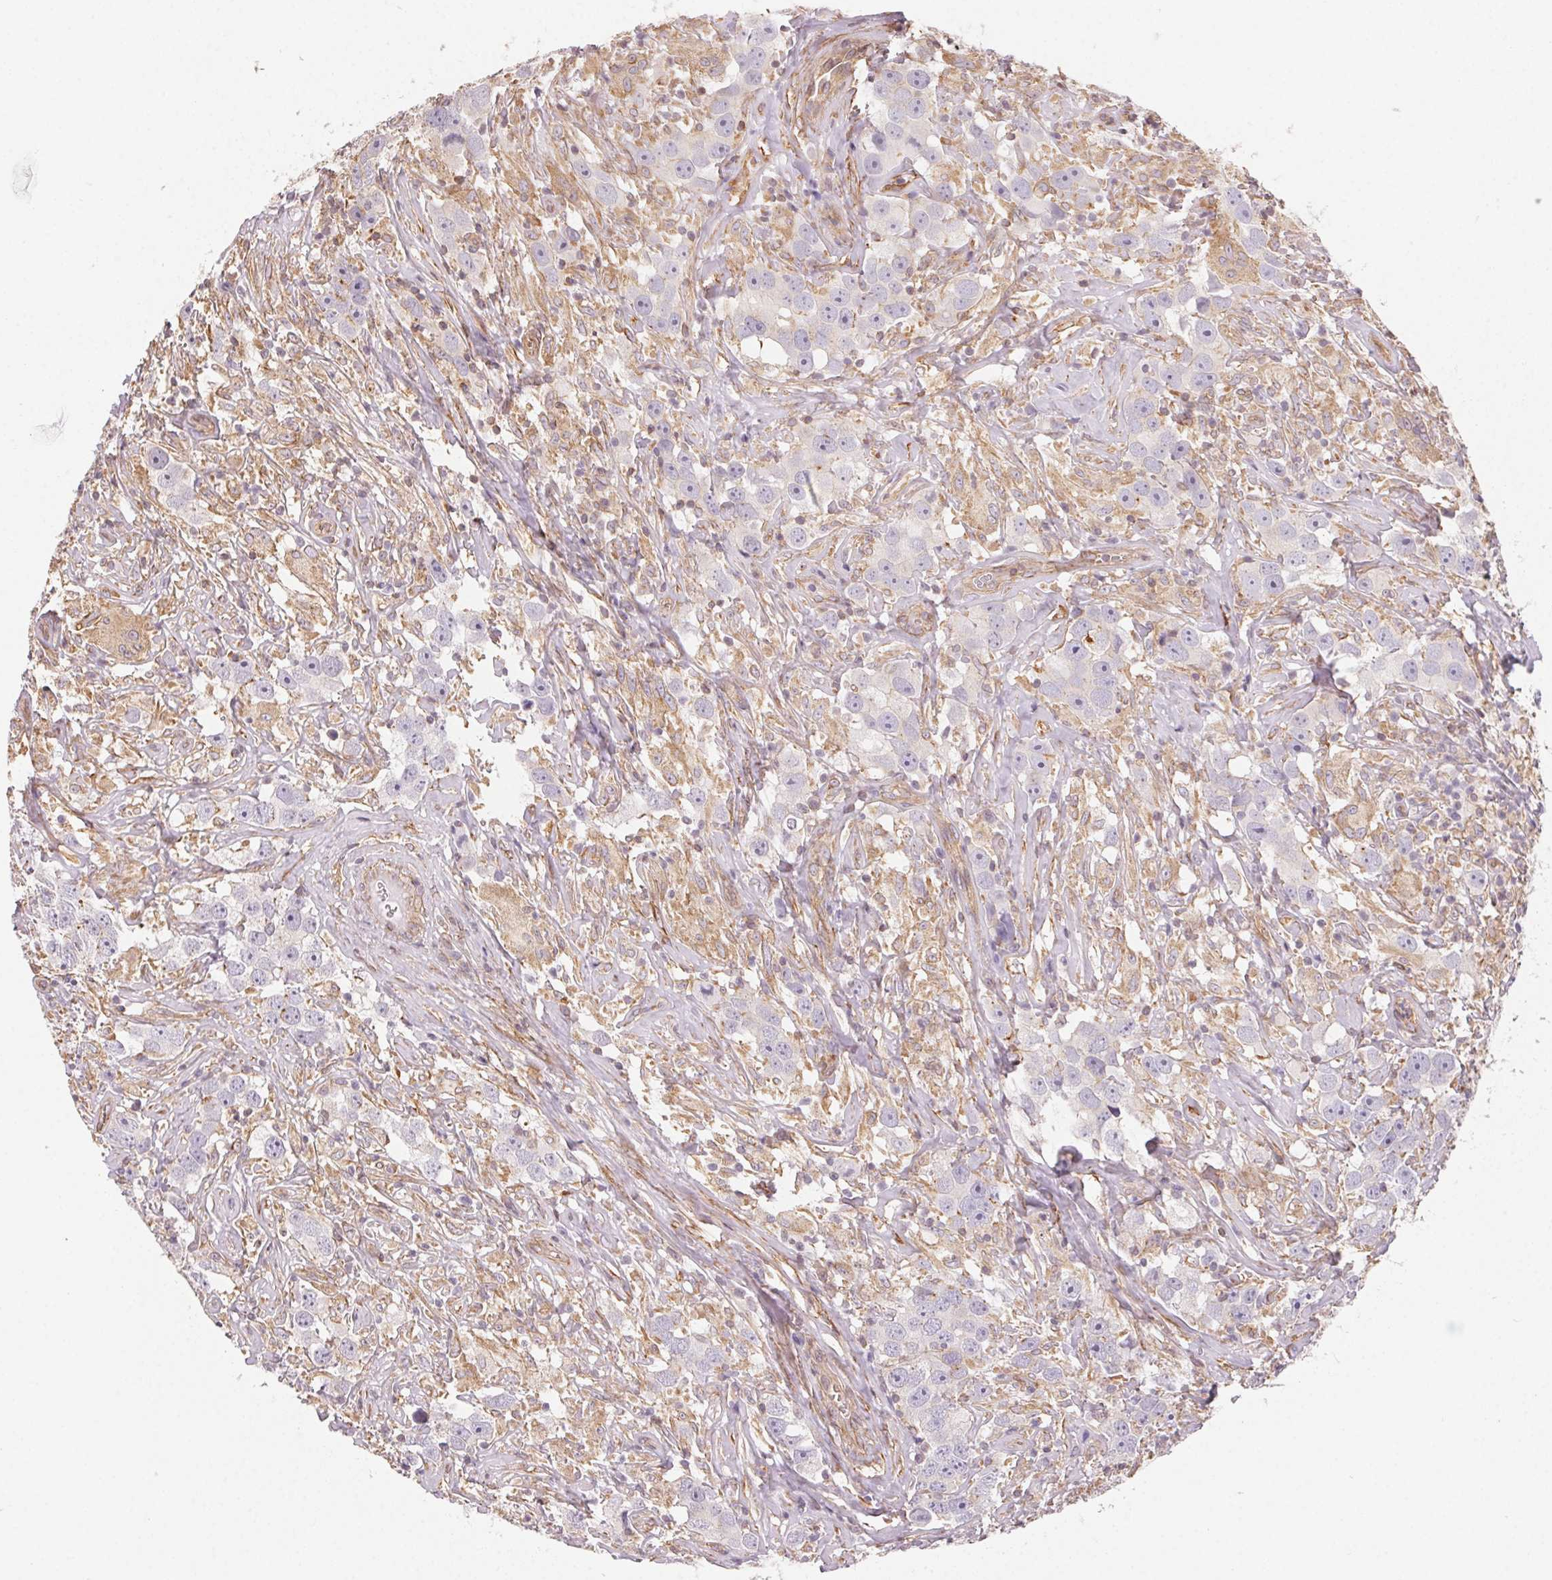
{"staining": {"intensity": "negative", "quantity": "none", "location": "none"}, "tissue": "testis cancer", "cell_type": "Tumor cells", "image_type": "cancer", "snomed": [{"axis": "morphology", "description": "Seminoma, NOS"}, {"axis": "topography", "description": "Testis"}], "caption": "Testis seminoma stained for a protein using immunohistochemistry (IHC) reveals no staining tumor cells.", "gene": "PLA2G4F", "patient": {"sex": "male", "age": 49}}